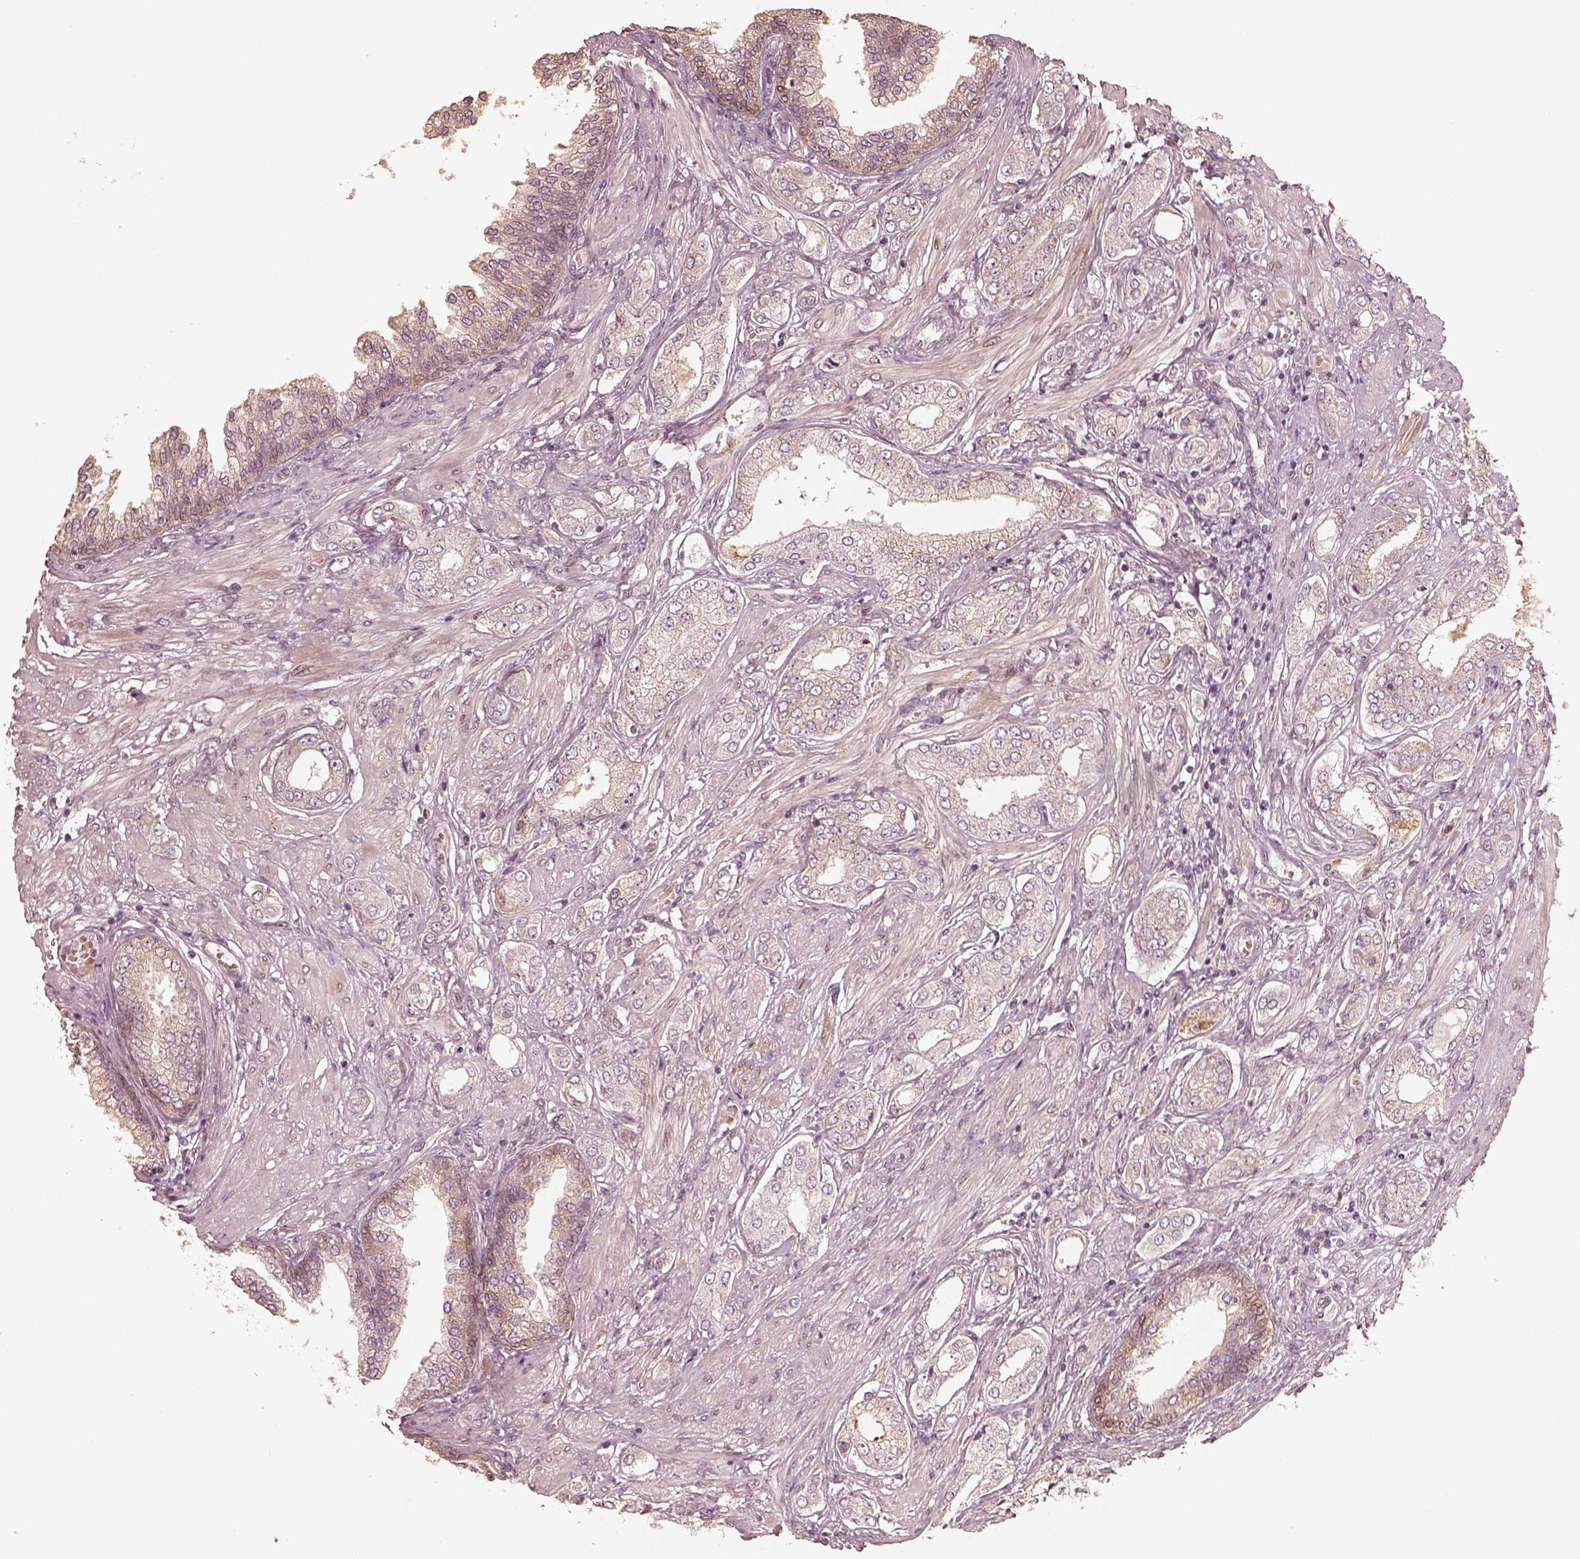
{"staining": {"intensity": "moderate", "quantity": ">75%", "location": "cytoplasmic/membranous"}, "tissue": "prostate cancer", "cell_type": "Tumor cells", "image_type": "cancer", "snomed": [{"axis": "morphology", "description": "Adenocarcinoma, NOS"}, {"axis": "topography", "description": "Prostate"}], "caption": "Prostate cancer was stained to show a protein in brown. There is medium levels of moderate cytoplasmic/membranous positivity in about >75% of tumor cells.", "gene": "WLS", "patient": {"sex": "male", "age": 63}}